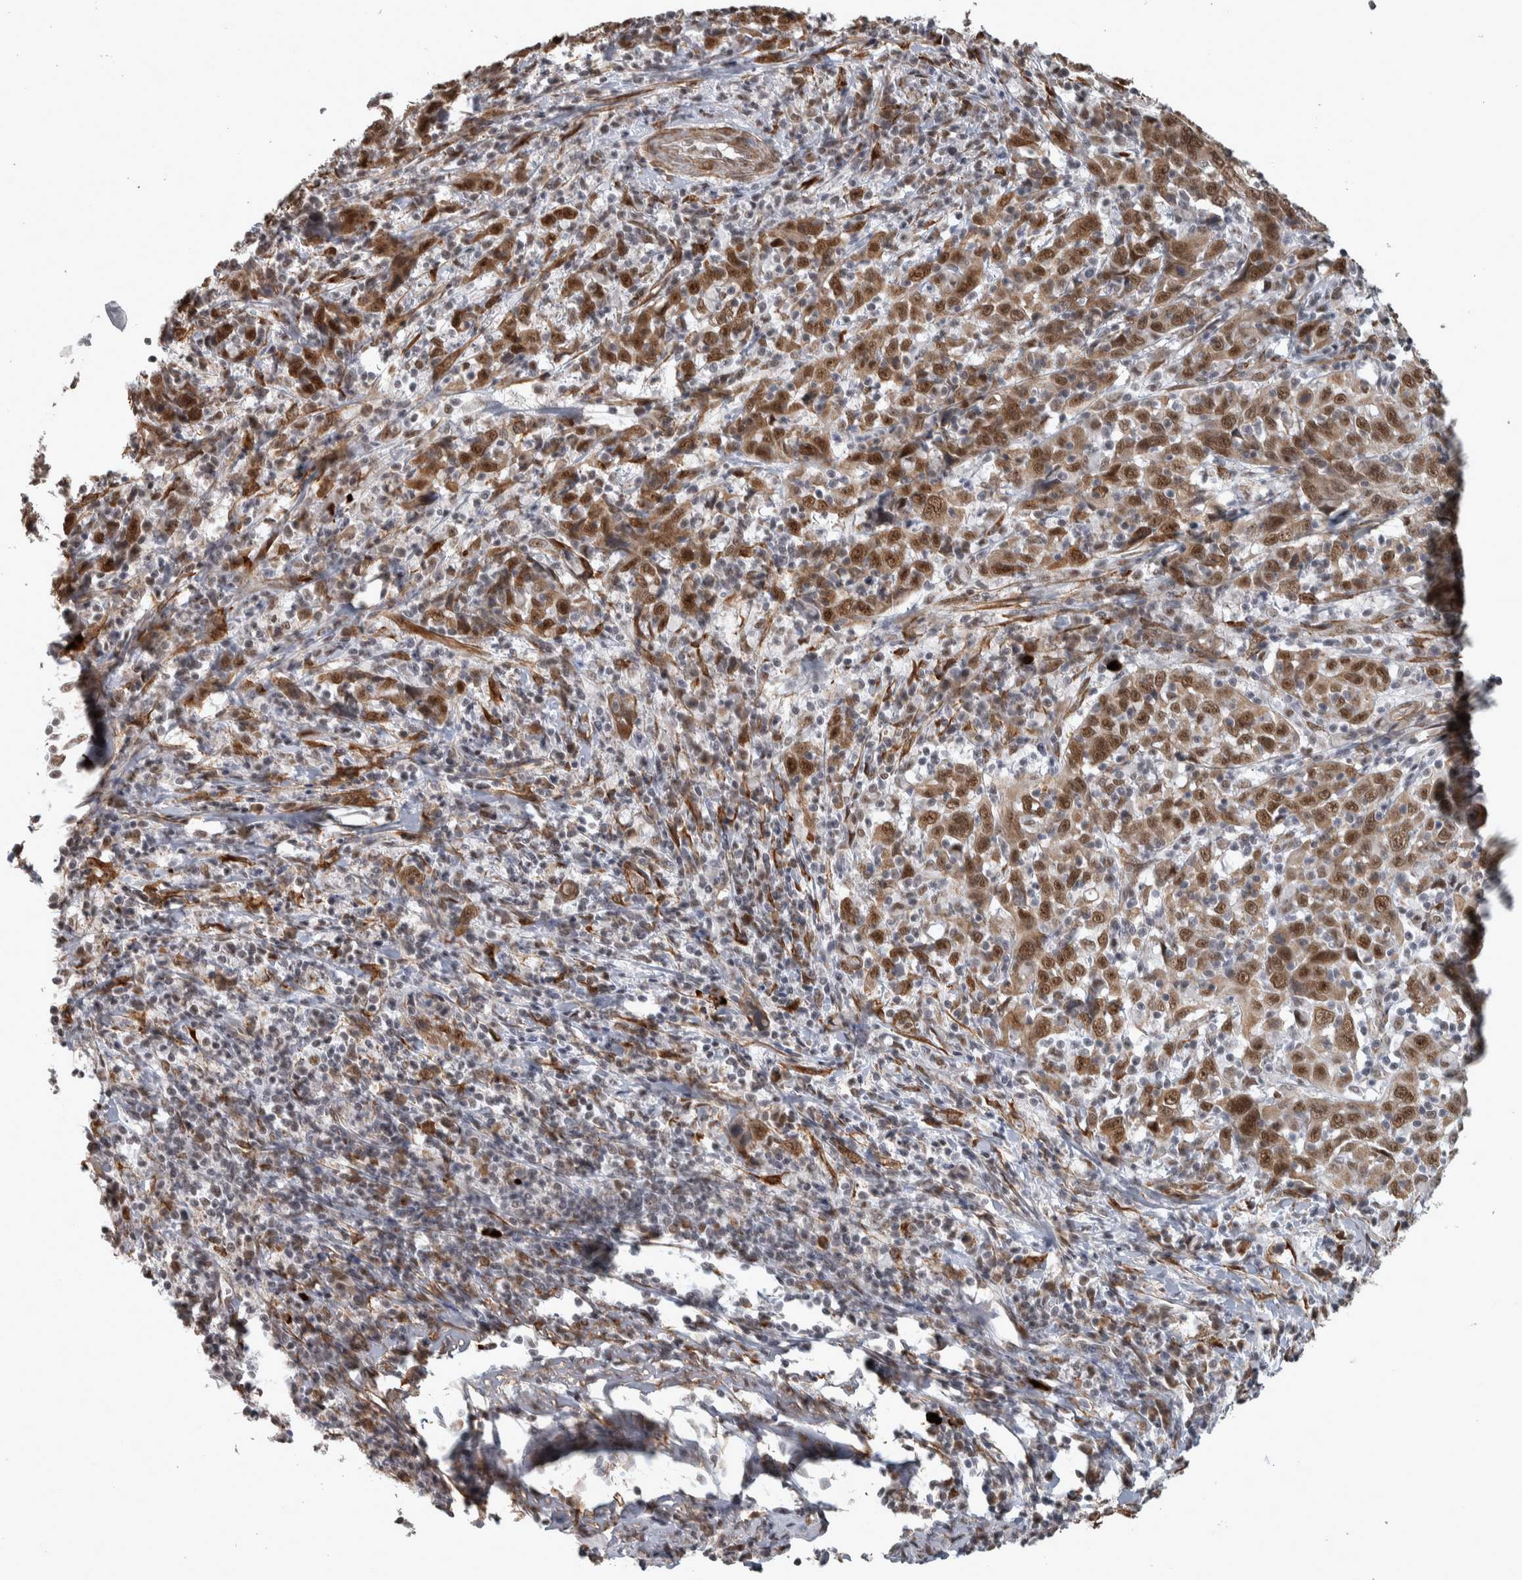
{"staining": {"intensity": "moderate", "quantity": ">75%", "location": "cytoplasmic/membranous,nuclear"}, "tissue": "cervical cancer", "cell_type": "Tumor cells", "image_type": "cancer", "snomed": [{"axis": "morphology", "description": "Squamous cell carcinoma, NOS"}, {"axis": "topography", "description": "Cervix"}], "caption": "Protein staining by immunohistochemistry (IHC) shows moderate cytoplasmic/membranous and nuclear positivity in approximately >75% of tumor cells in cervical cancer.", "gene": "DDX42", "patient": {"sex": "female", "age": 46}}